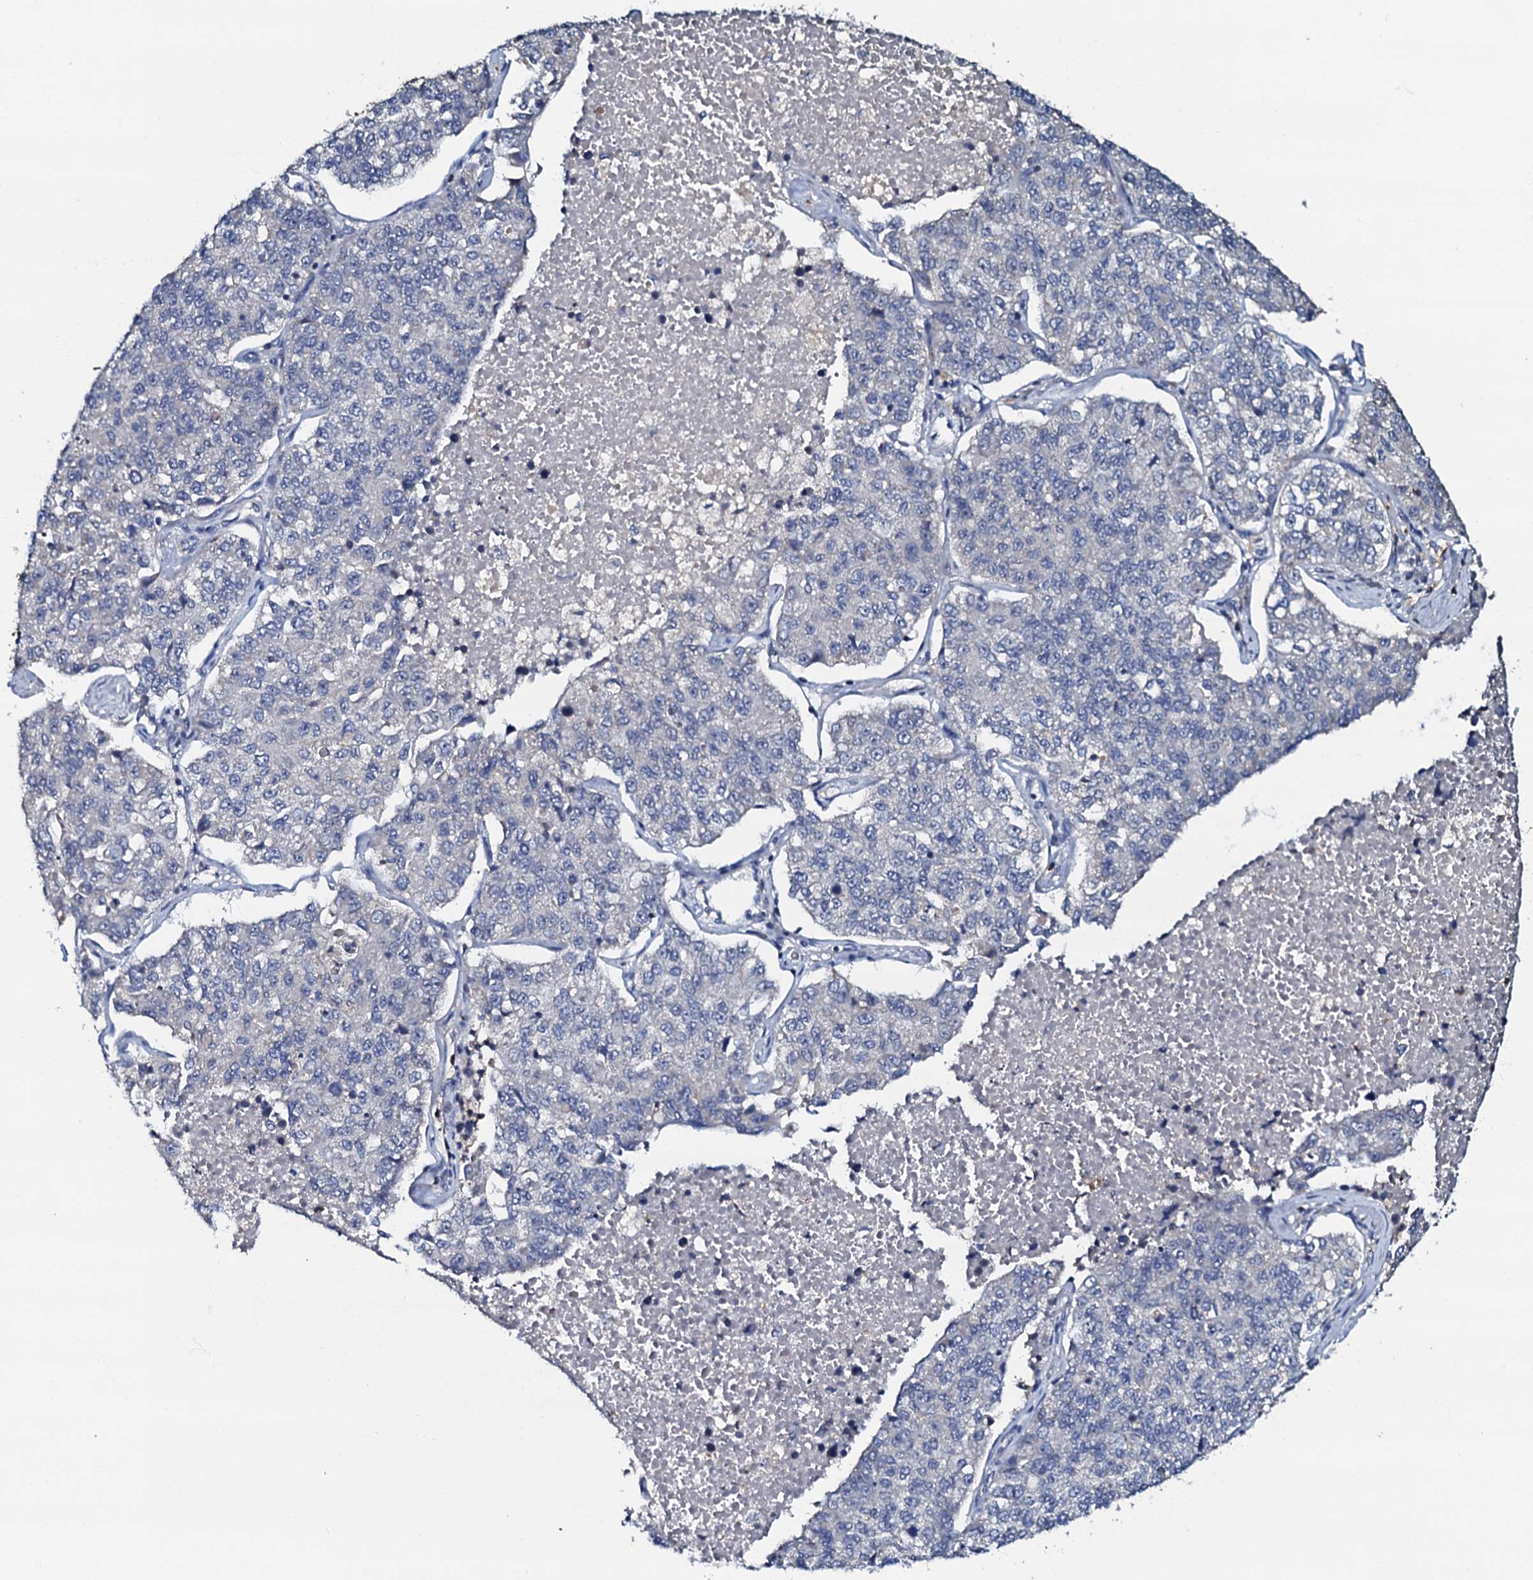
{"staining": {"intensity": "negative", "quantity": "none", "location": "none"}, "tissue": "lung cancer", "cell_type": "Tumor cells", "image_type": "cancer", "snomed": [{"axis": "morphology", "description": "Adenocarcinoma, NOS"}, {"axis": "topography", "description": "Lung"}], "caption": "An image of lung adenocarcinoma stained for a protein exhibits no brown staining in tumor cells.", "gene": "CPNE2", "patient": {"sex": "male", "age": 49}}